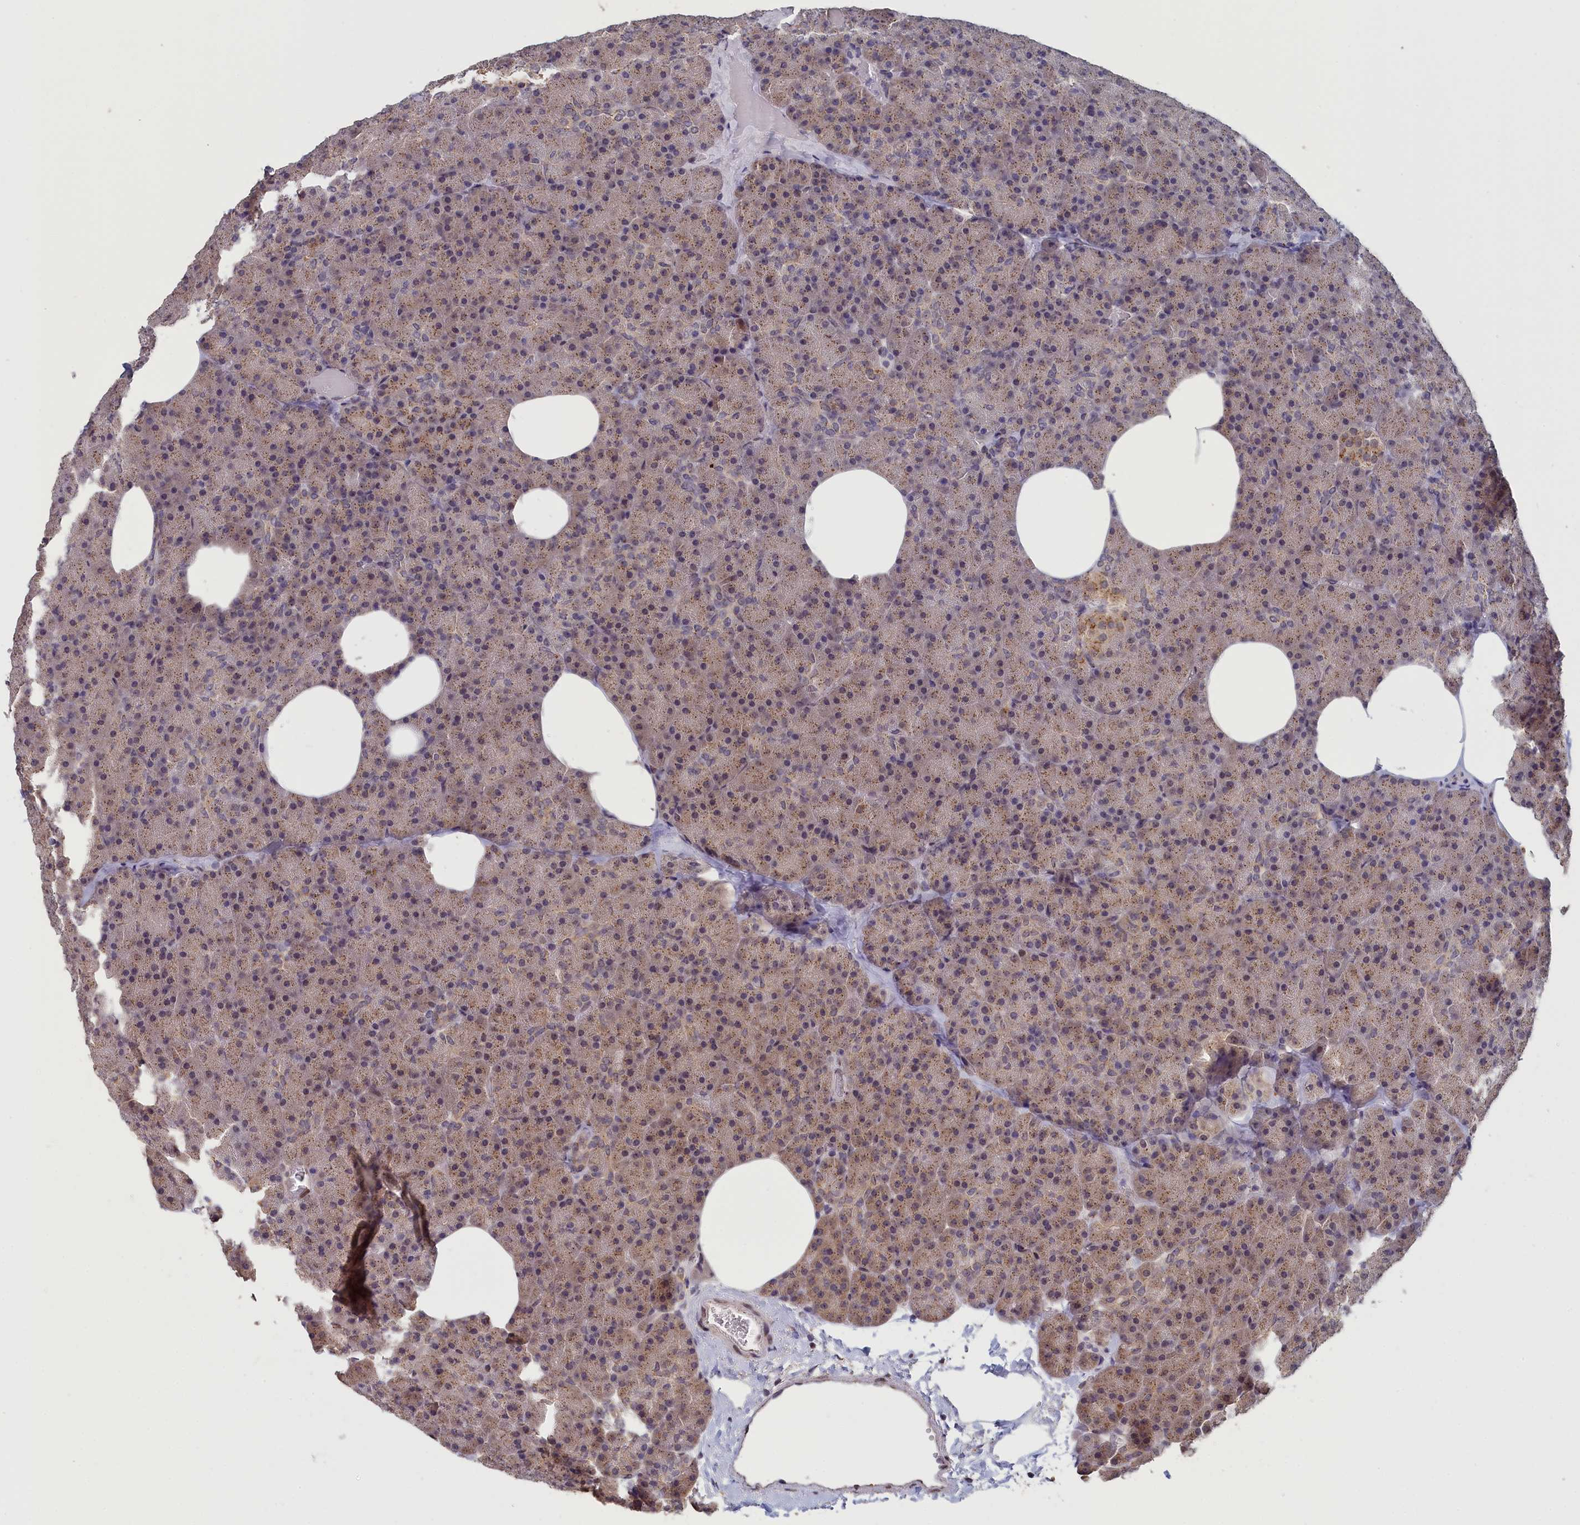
{"staining": {"intensity": "moderate", "quantity": "25%-75%", "location": "cytoplasmic/membranous"}, "tissue": "pancreas", "cell_type": "Exocrine glandular cells", "image_type": "normal", "snomed": [{"axis": "morphology", "description": "Normal tissue, NOS"}, {"axis": "morphology", "description": "Carcinoid, malignant, NOS"}, {"axis": "topography", "description": "Pancreas"}], "caption": "Protein expression by immunohistochemistry demonstrates moderate cytoplasmic/membranous staining in approximately 25%-75% of exocrine glandular cells in benign pancreas. (brown staining indicates protein expression, while blue staining denotes nuclei).", "gene": "PIGQ", "patient": {"sex": "female", "age": 35}}